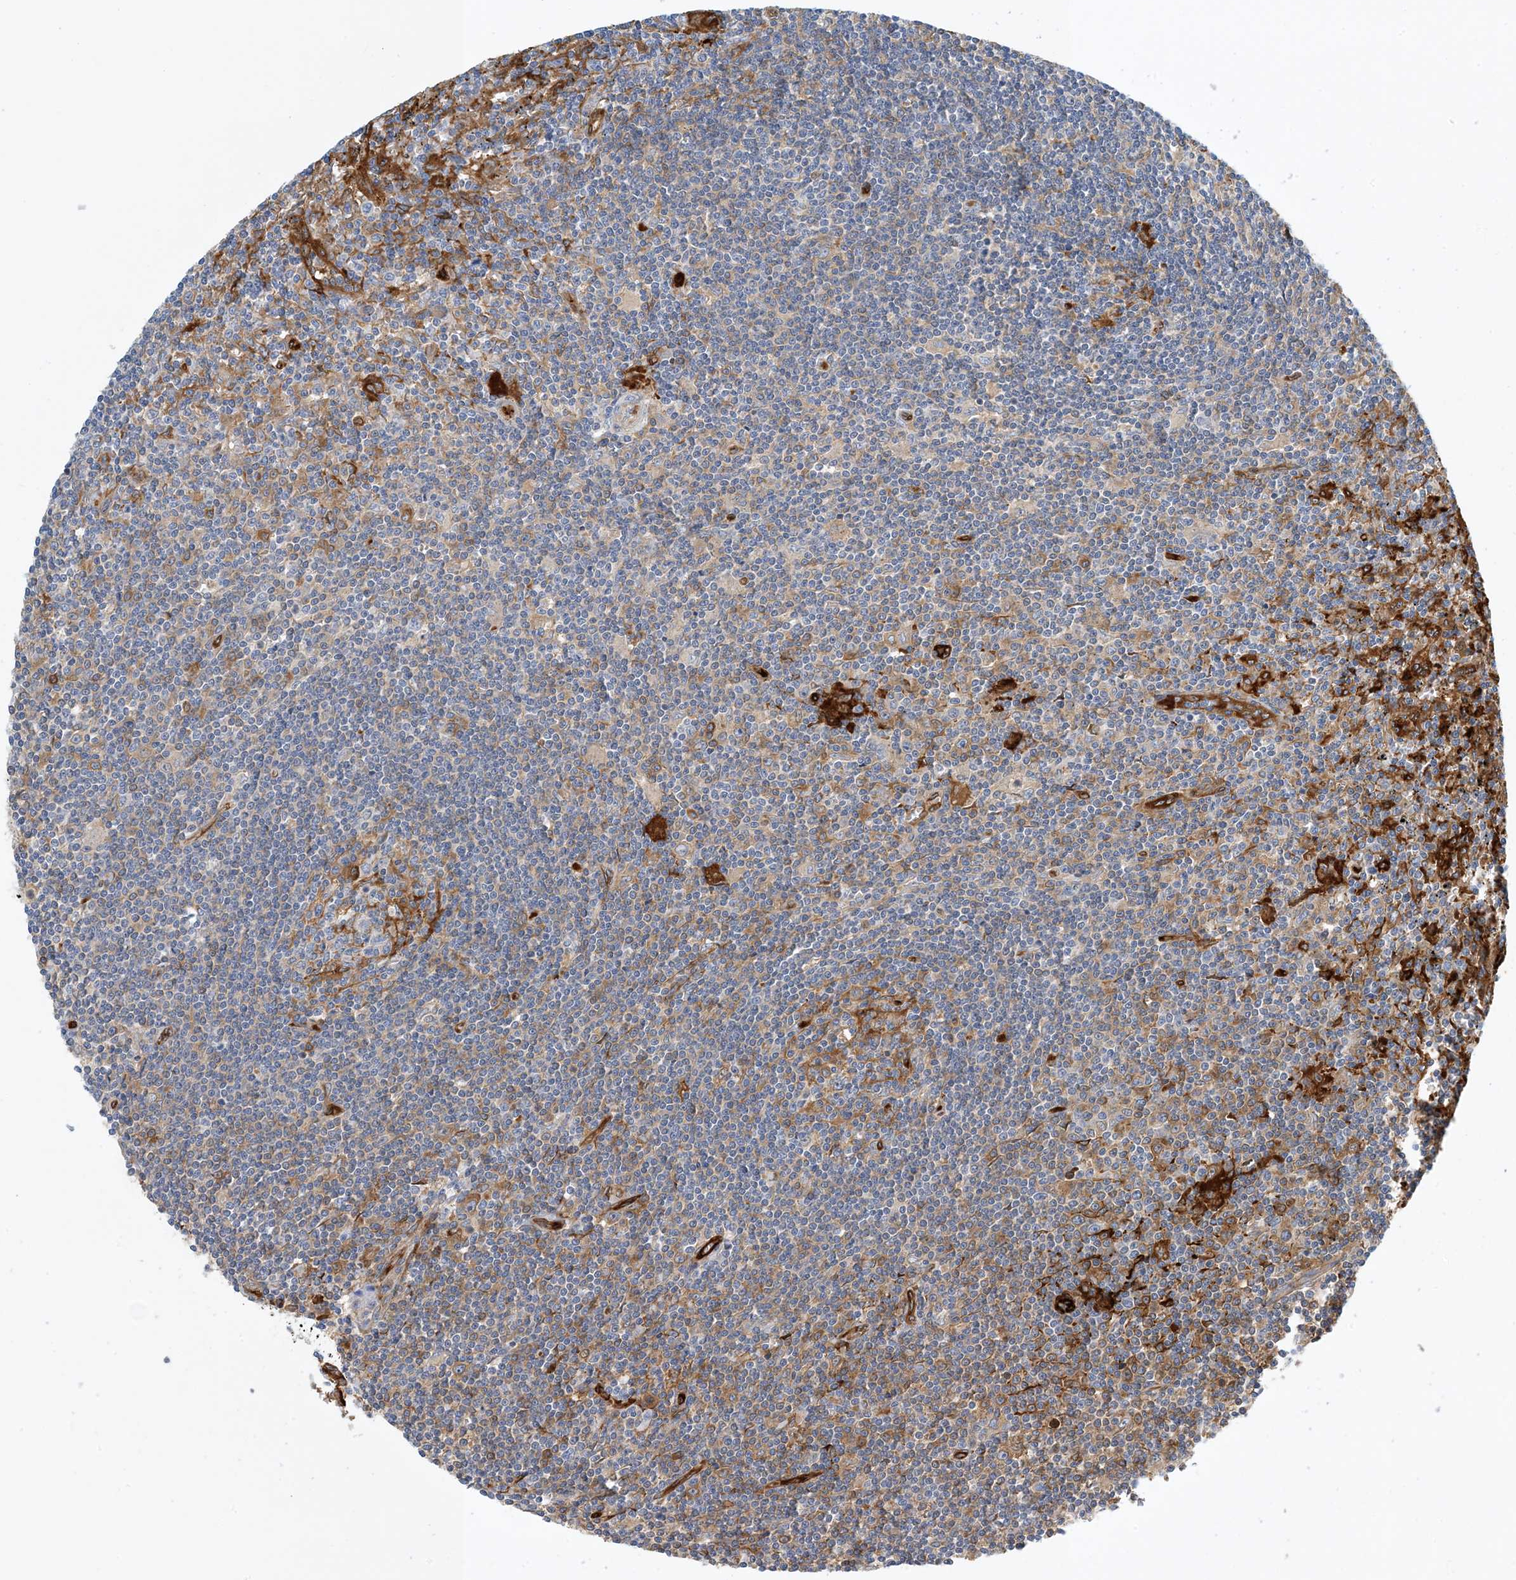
{"staining": {"intensity": "negative", "quantity": "none", "location": "none"}, "tissue": "lymphoma", "cell_type": "Tumor cells", "image_type": "cancer", "snomed": [{"axis": "morphology", "description": "Malignant lymphoma, non-Hodgkin's type, Low grade"}, {"axis": "topography", "description": "Spleen"}], "caption": "A high-resolution image shows immunohistochemistry staining of malignant lymphoma, non-Hodgkin's type (low-grade), which displays no significant expression in tumor cells.", "gene": "PCDHA2", "patient": {"sex": "male", "age": 76}}